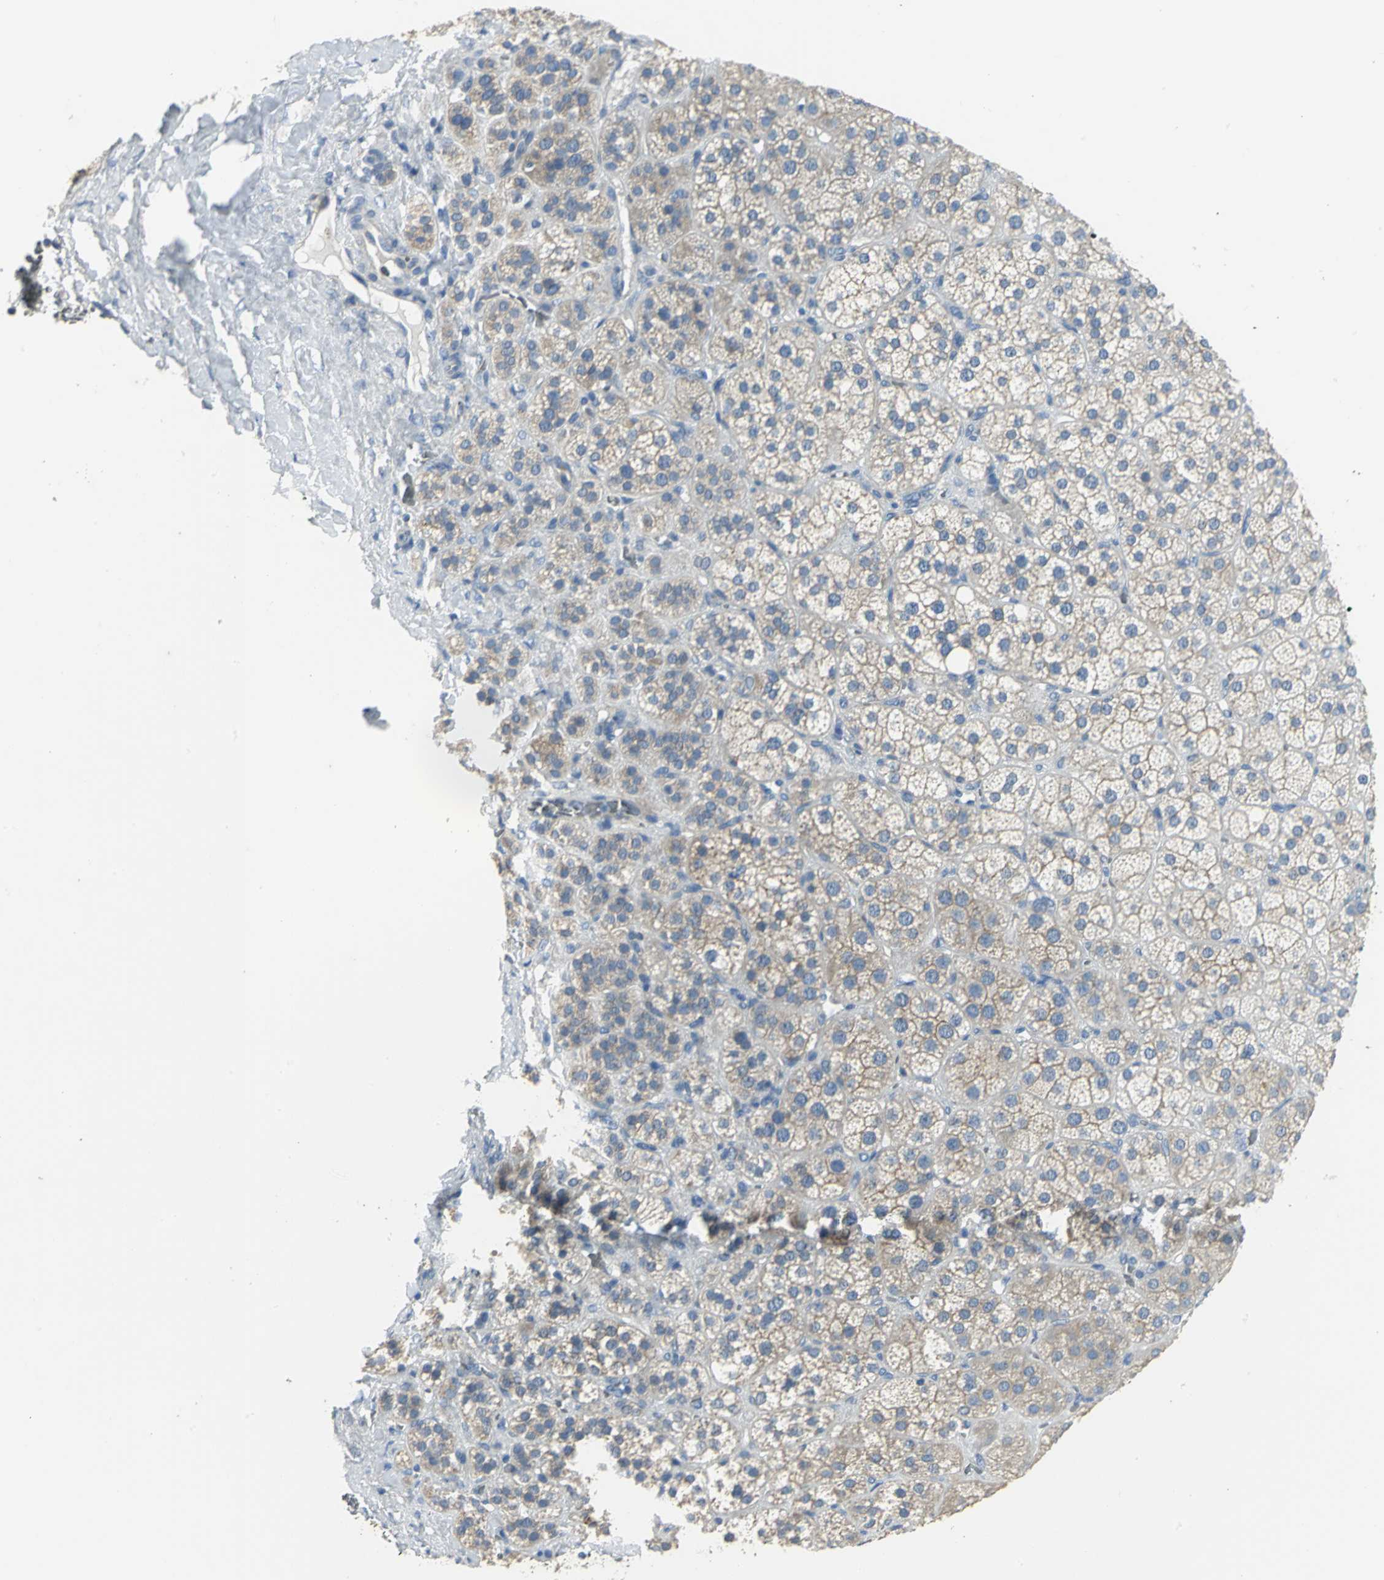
{"staining": {"intensity": "weak", "quantity": ">75%", "location": "cytoplasmic/membranous"}, "tissue": "adrenal gland", "cell_type": "Glandular cells", "image_type": "normal", "snomed": [{"axis": "morphology", "description": "Normal tissue, NOS"}, {"axis": "topography", "description": "Adrenal gland"}], "caption": "Weak cytoplasmic/membranous protein staining is appreciated in about >75% of glandular cells in adrenal gland. (IHC, brightfield microscopy, high magnification).", "gene": "HTR1F", "patient": {"sex": "female", "age": 71}}